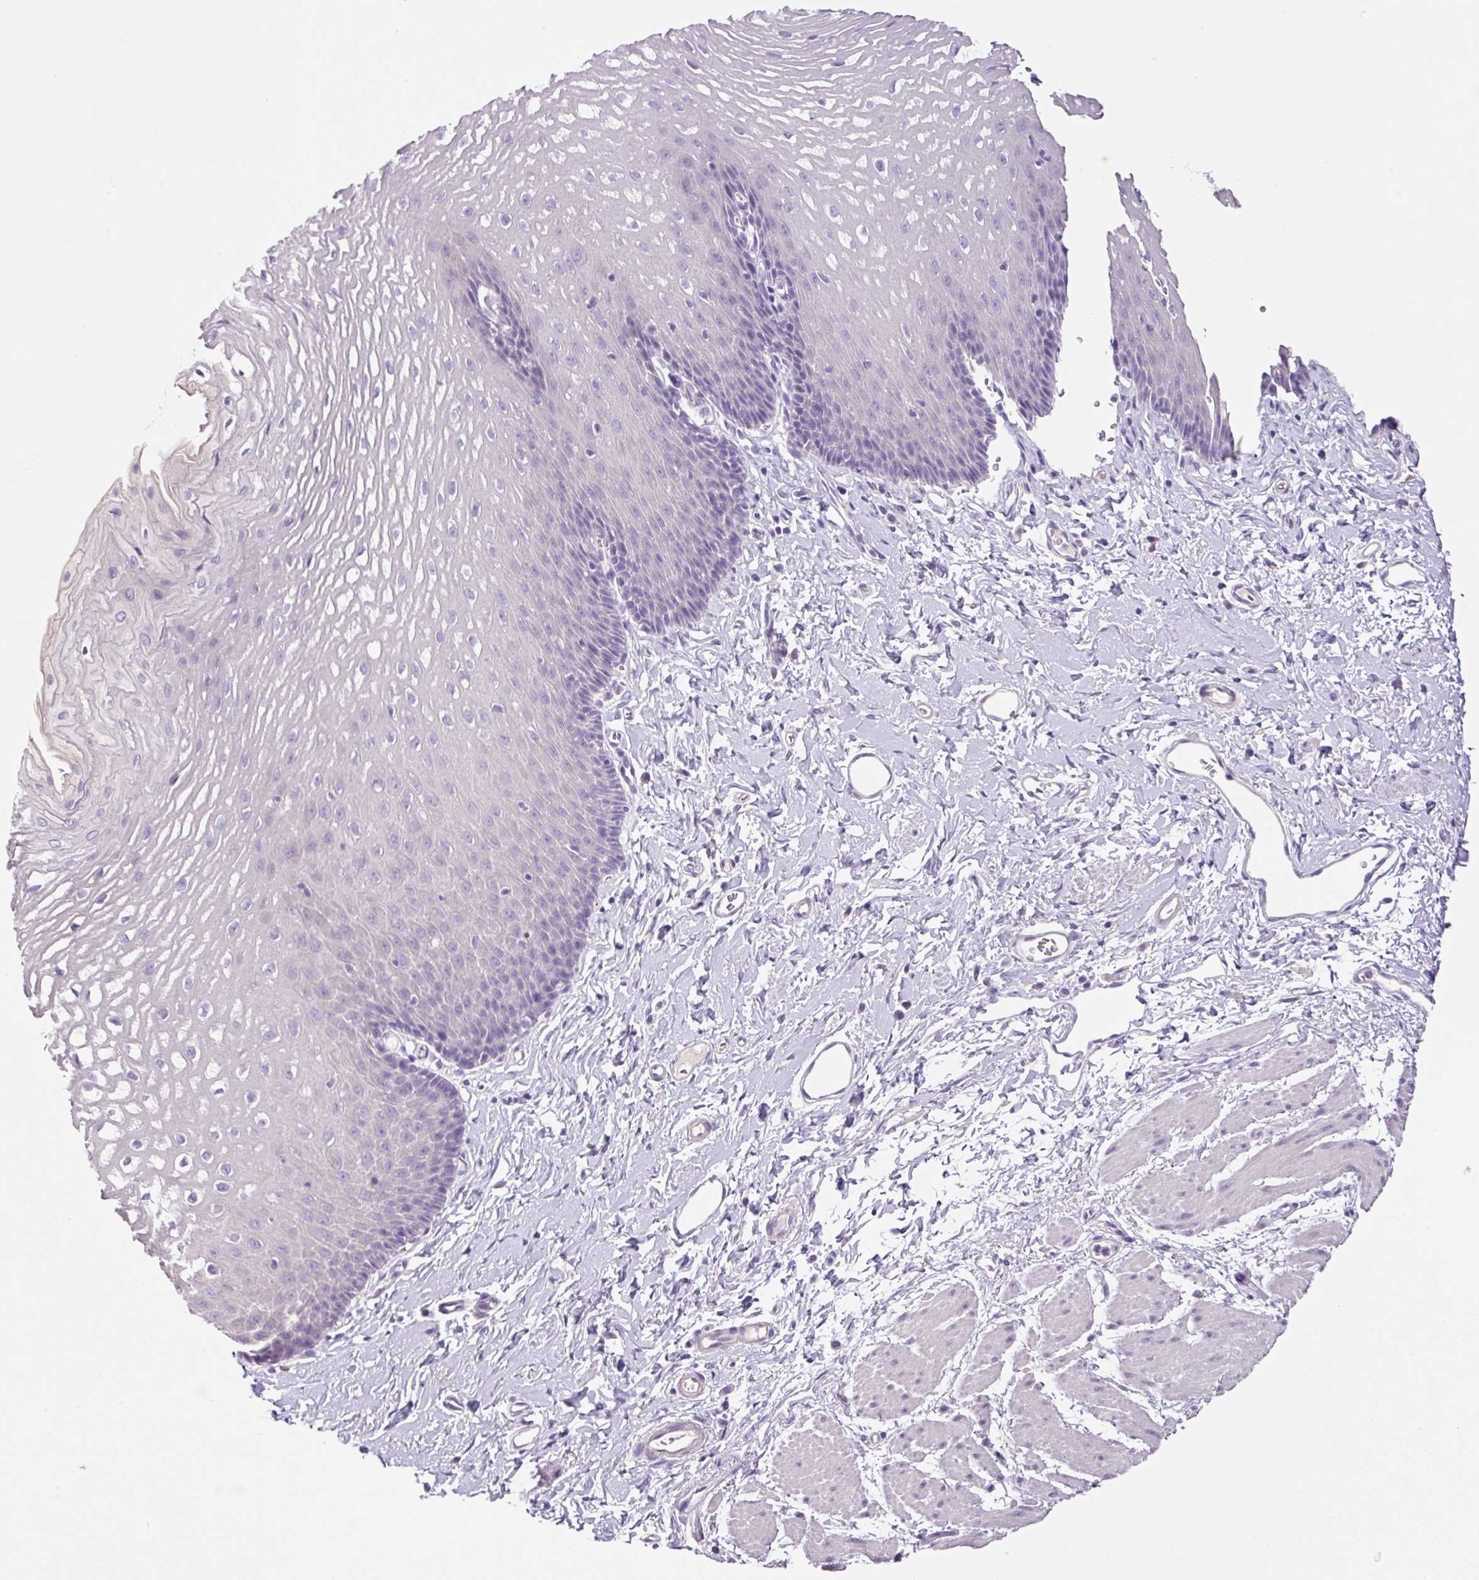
{"staining": {"intensity": "negative", "quantity": "none", "location": "none"}, "tissue": "esophagus", "cell_type": "Squamous epithelial cells", "image_type": "normal", "snomed": [{"axis": "morphology", "description": "Normal tissue, NOS"}, {"axis": "topography", "description": "Esophagus"}], "caption": "The photomicrograph demonstrates no significant staining in squamous epithelial cells of esophagus. Brightfield microscopy of IHC stained with DAB (brown) and hematoxylin (blue), captured at high magnification.", "gene": "ZG16", "patient": {"sex": "male", "age": 70}}